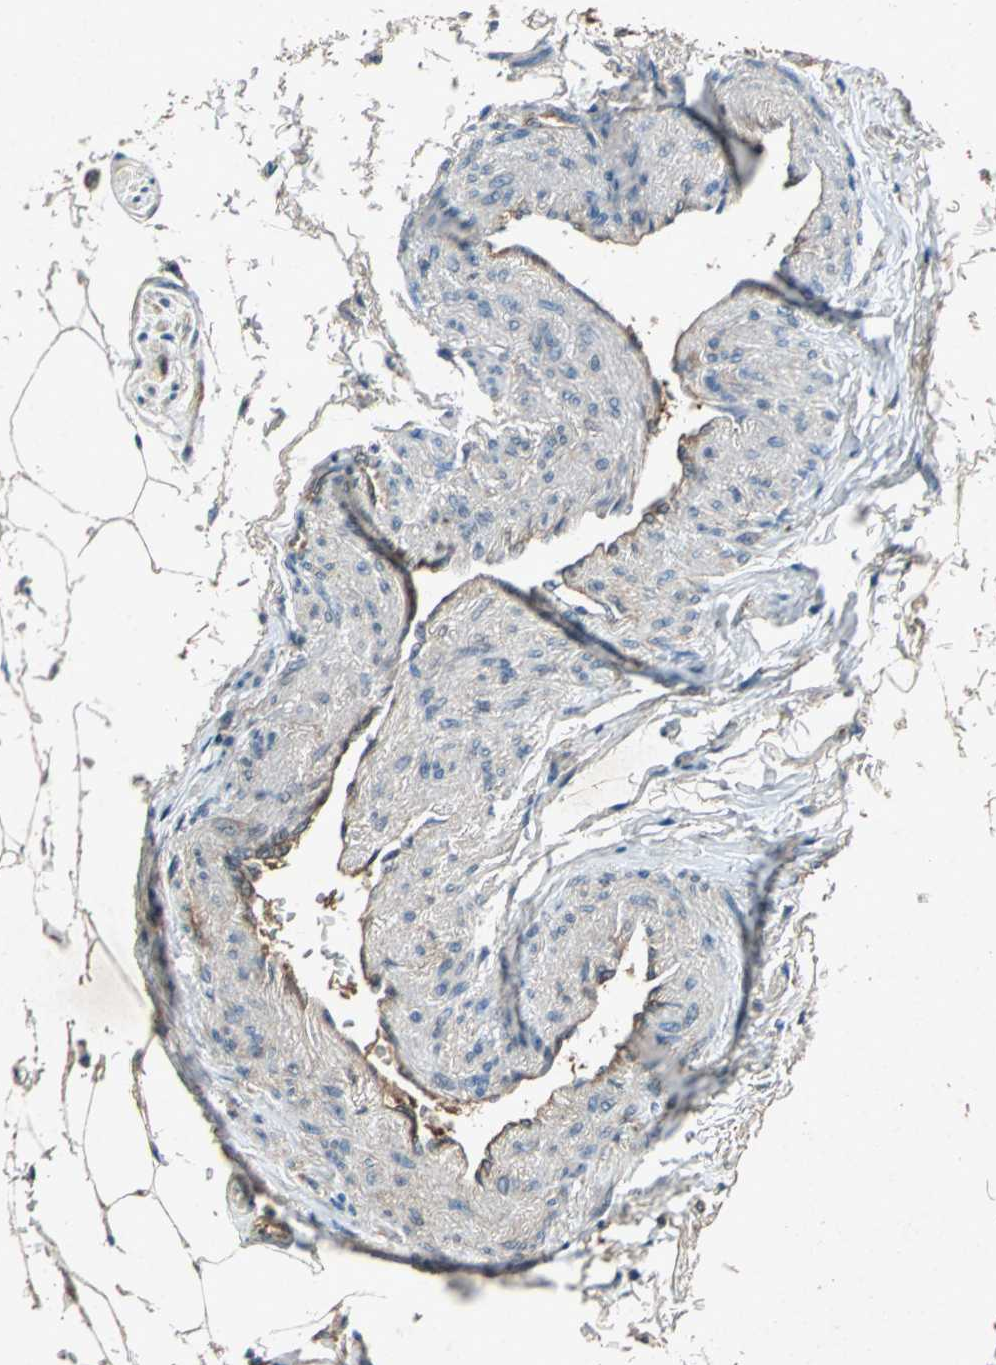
{"staining": {"intensity": "moderate", "quantity": ">75%", "location": "cytoplasmic/membranous"}, "tissue": "carcinoid", "cell_type": "Tumor cells", "image_type": "cancer", "snomed": [{"axis": "morphology", "description": "Carcinoid, malignant, NOS"}, {"axis": "topography", "description": "Colon"}], "caption": "A brown stain shows moderate cytoplasmic/membranous staining of a protein in carcinoid tumor cells. Nuclei are stained in blue.", "gene": "HSP90AB1", "patient": {"sex": "female", "age": 61}}